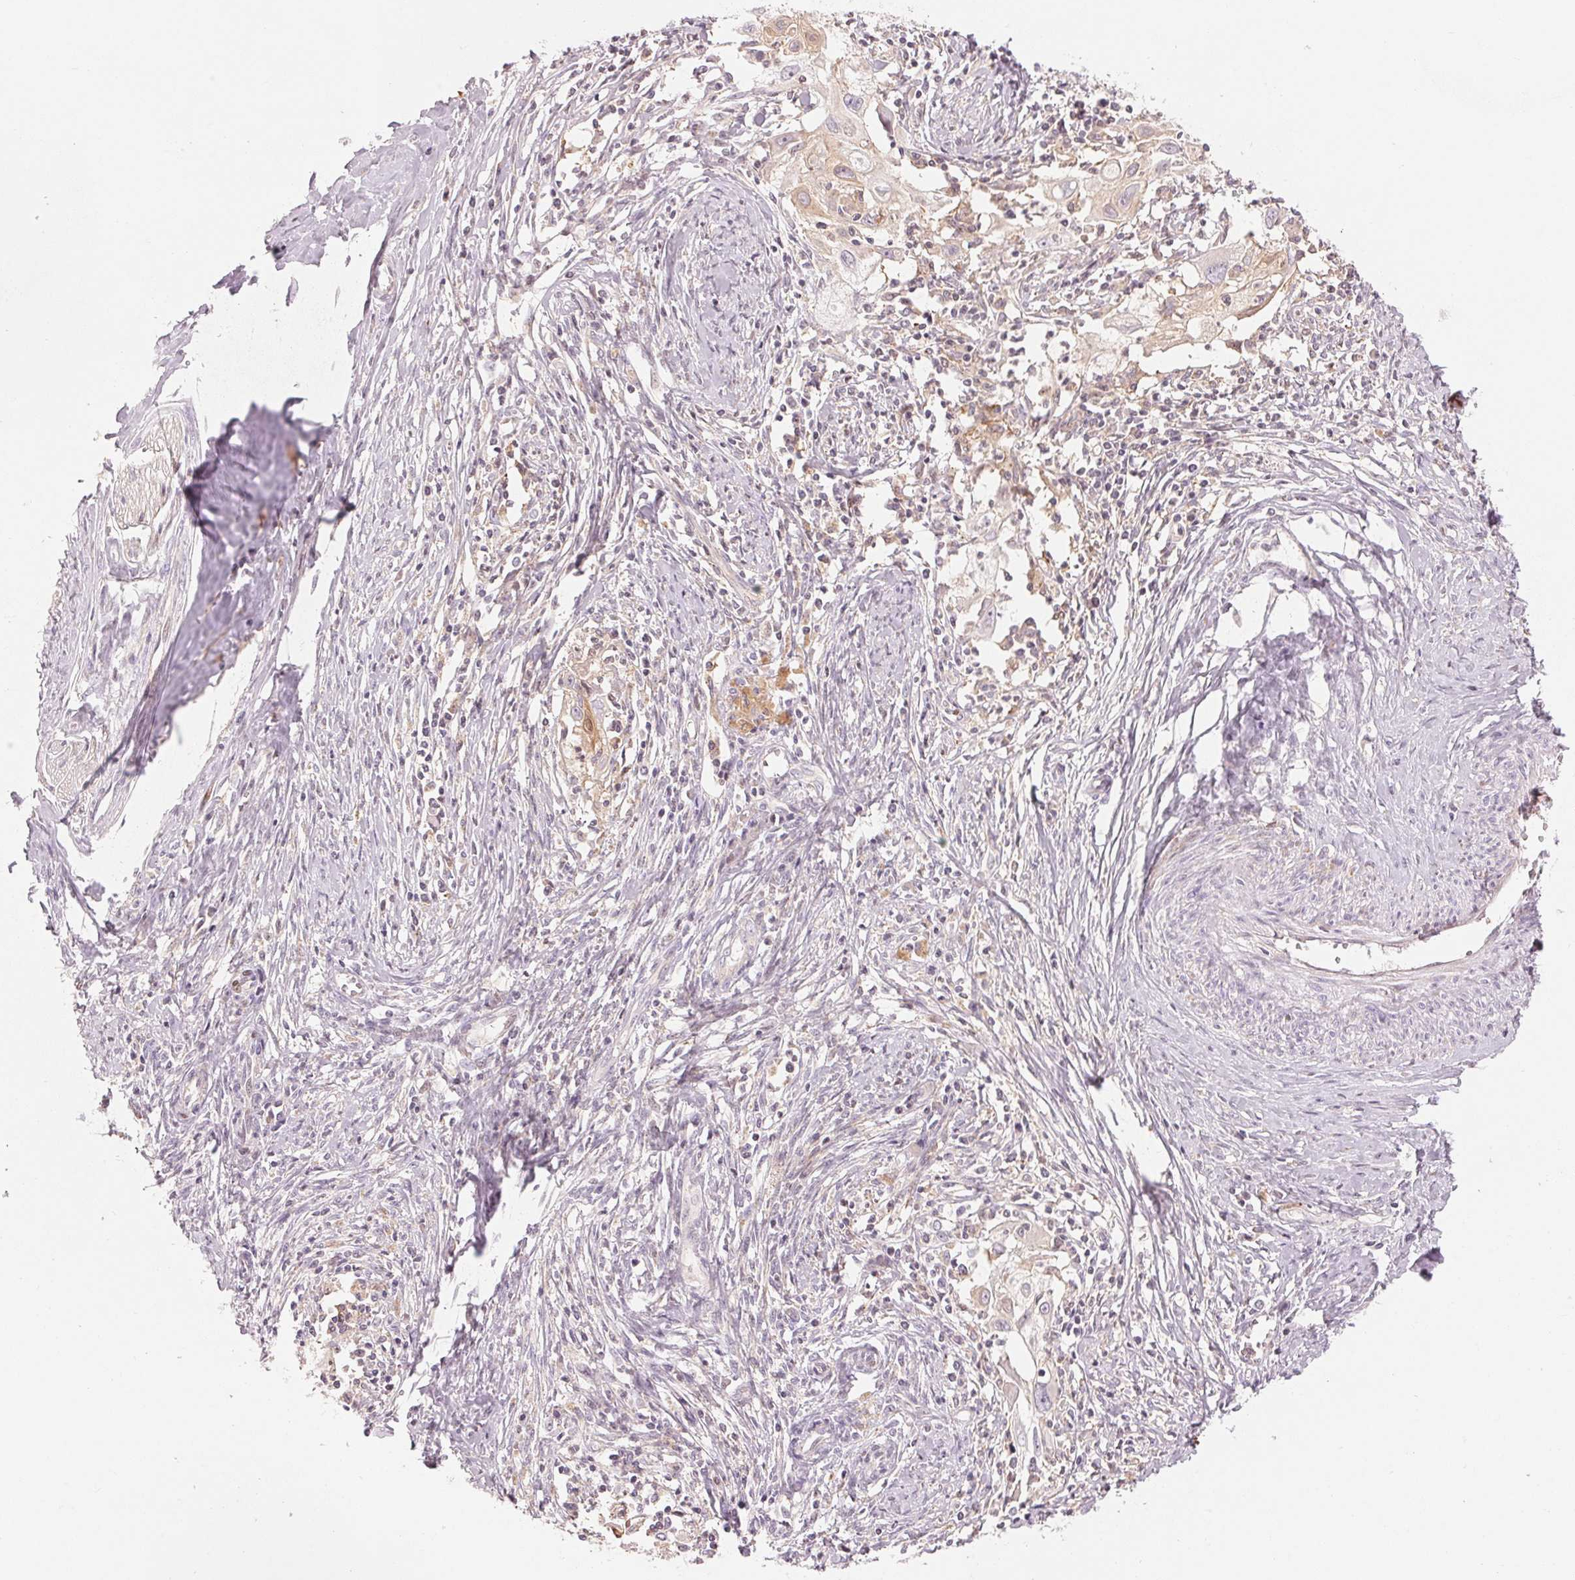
{"staining": {"intensity": "negative", "quantity": "none", "location": "none"}, "tissue": "cervical cancer", "cell_type": "Tumor cells", "image_type": "cancer", "snomed": [{"axis": "morphology", "description": "Squamous cell carcinoma, NOS"}, {"axis": "topography", "description": "Cervix"}], "caption": "Immunohistochemistry (IHC) of squamous cell carcinoma (cervical) demonstrates no staining in tumor cells.", "gene": "SLC17A4", "patient": {"sex": "female", "age": 30}}